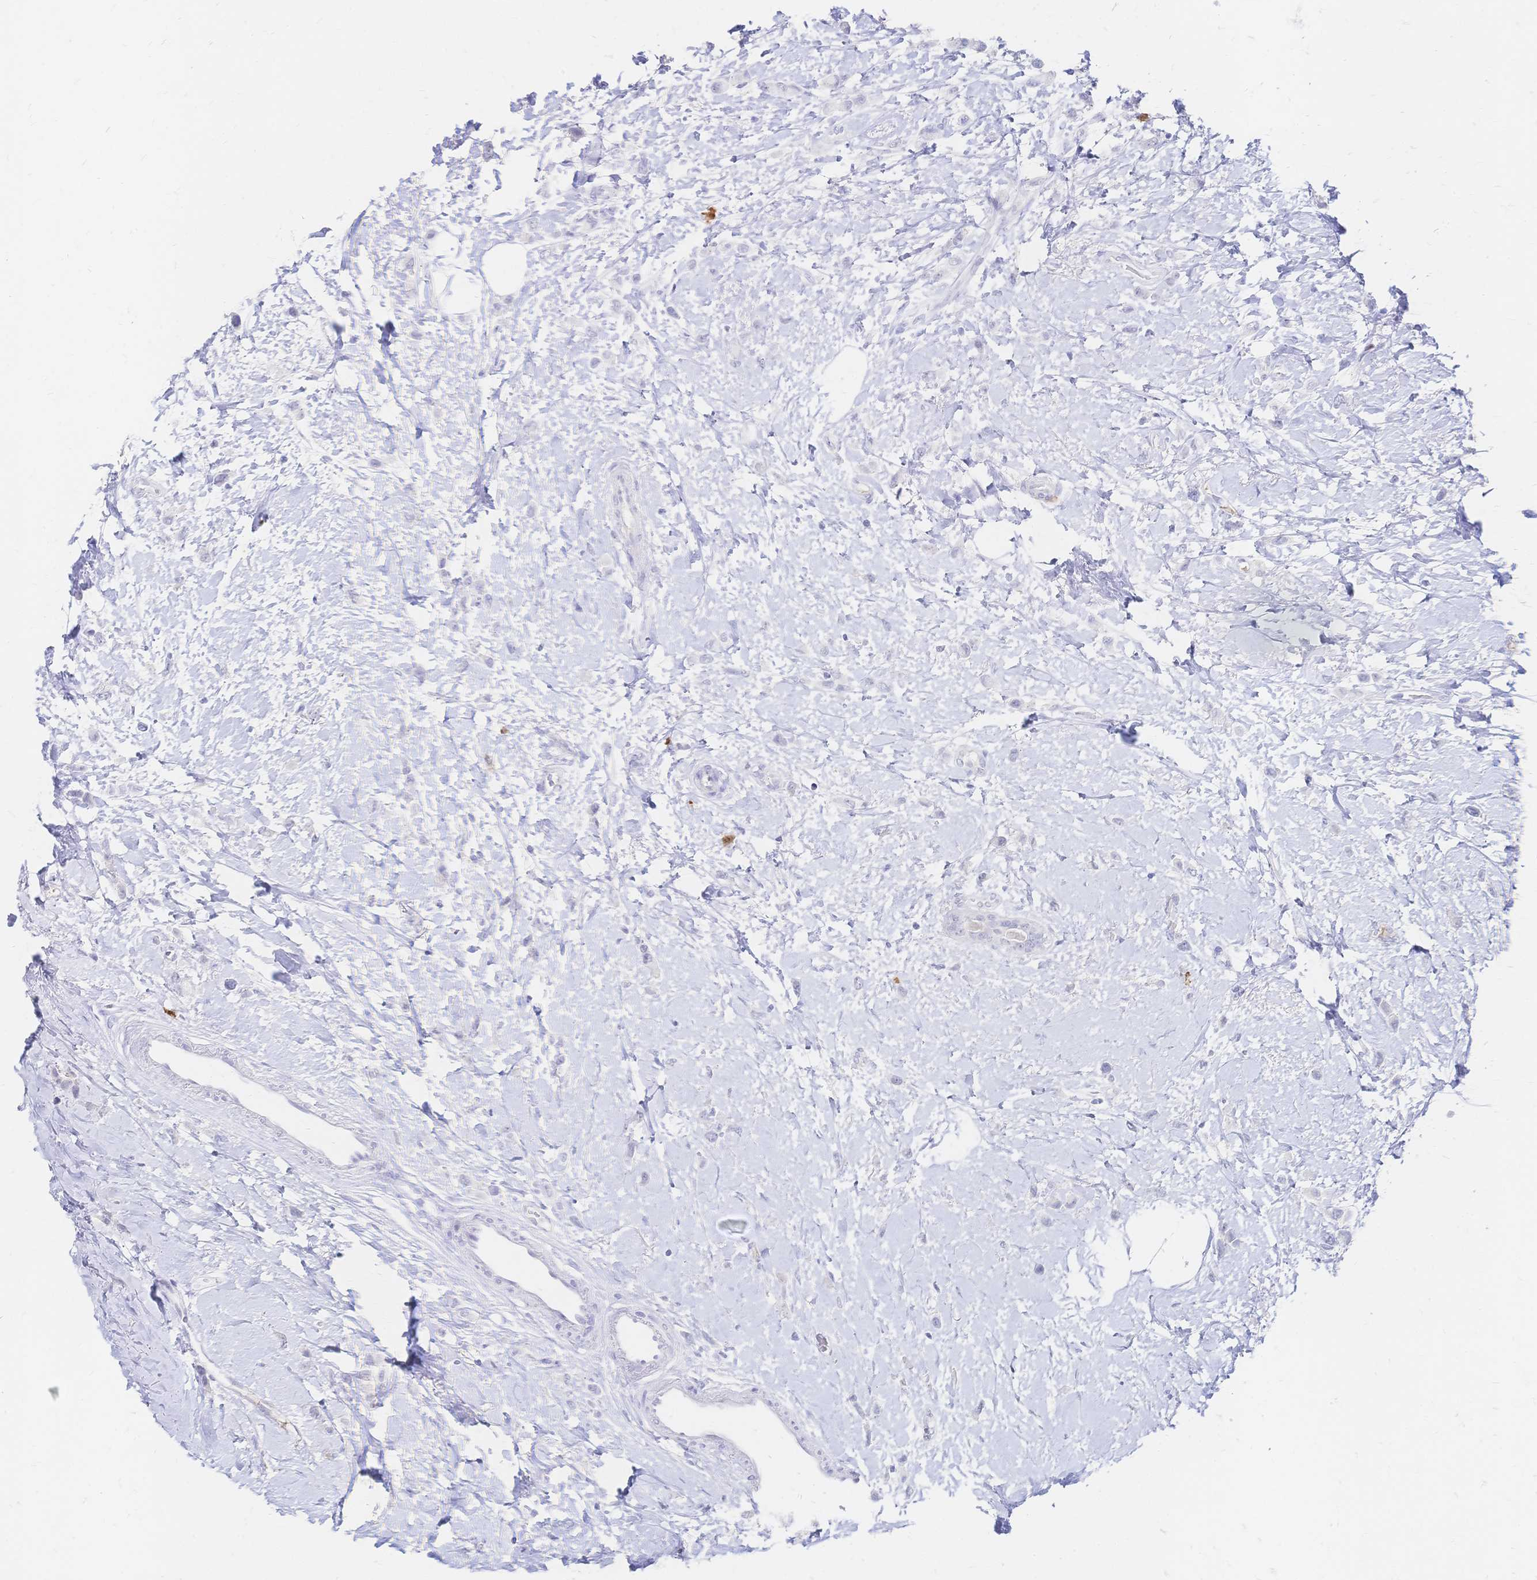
{"staining": {"intensity": "negative", "quantity": "none", "location": "none"}, "tissue": "breast cancer", "cell_type": "Tumor cells", "image_type": "cancer", "snomed": [{"axis": "morphology", "description": "Lobular carcinoma"}, {"axis": "topography", "description": "Breast"}], "caption": "A high-resolution image shows IHC staining of breast cancer (lobular carcinoma), which shows no significant positivity in tumor cells. (Stains: DAB (3,3'-diaminobenzidine) immunohistochemistry with hematoxylin counter stain, Microscopy: brightfield microscopy at high magnification).", "gene": "PSORS1C2", "patient": {"sex": "female", "age": 66}}